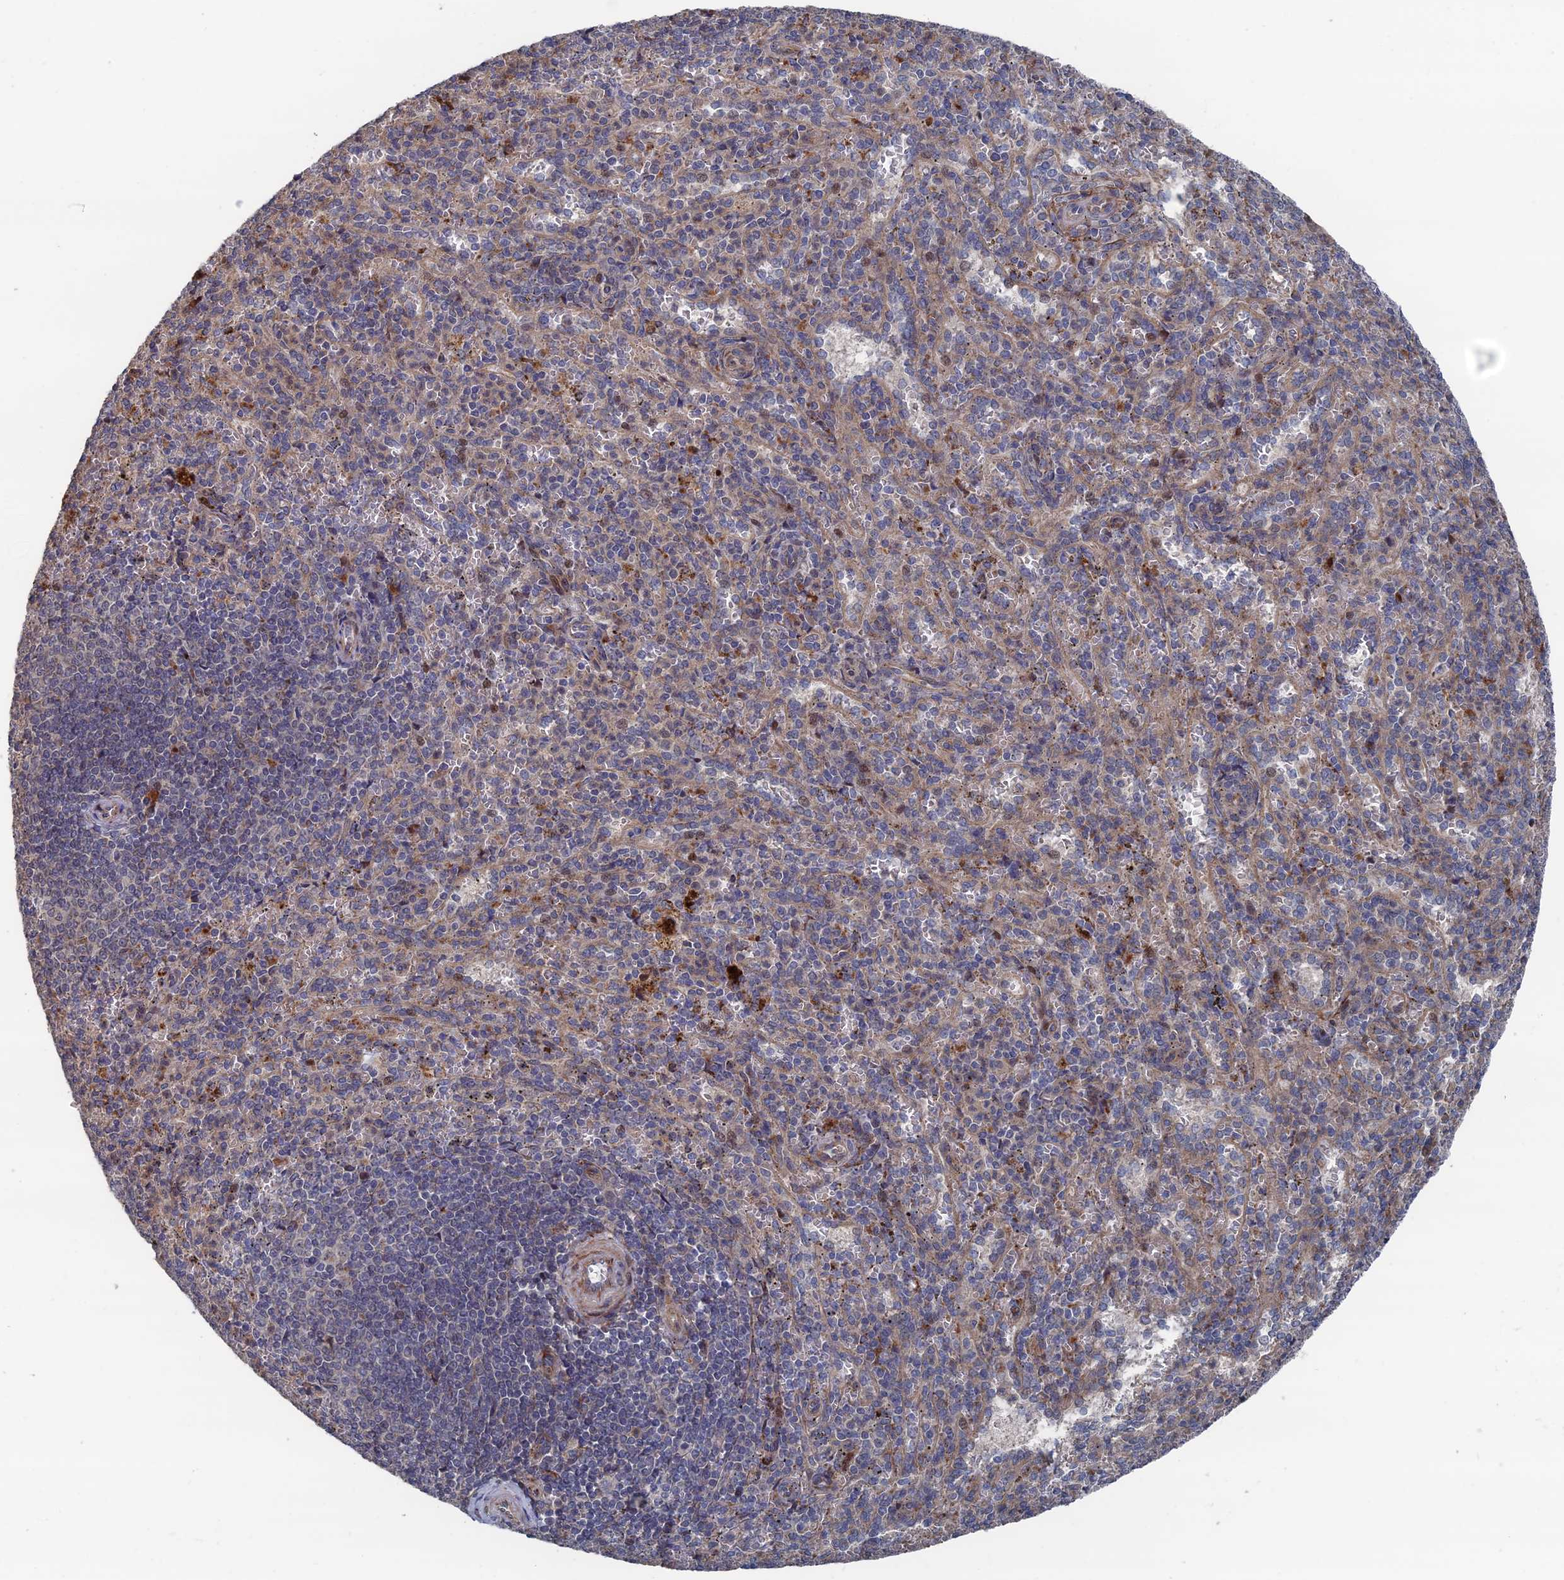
{"staining": {"intensity": "moderate", "quantity": "<25%", "location": "cytoplasmic/membranous"}, "tissue": "spleen", "cell_type": "Cells in red pulp", "image_type": "normal", "snomed": [{"axis": "morphology", "description": "Normal tissue, NOS"}, {"axis": "topography", "description": "Spleen"}], "caption": "A high-resolution histopathology image shows immunohistochemistry staining of unremarkable spleen, which reveals moderate cytoplasmic/membranous staining in approximately <25% of cells in red pulp.", "gene": "GTF2IRD1", "patient": {"sex": "female", "age": 21}}